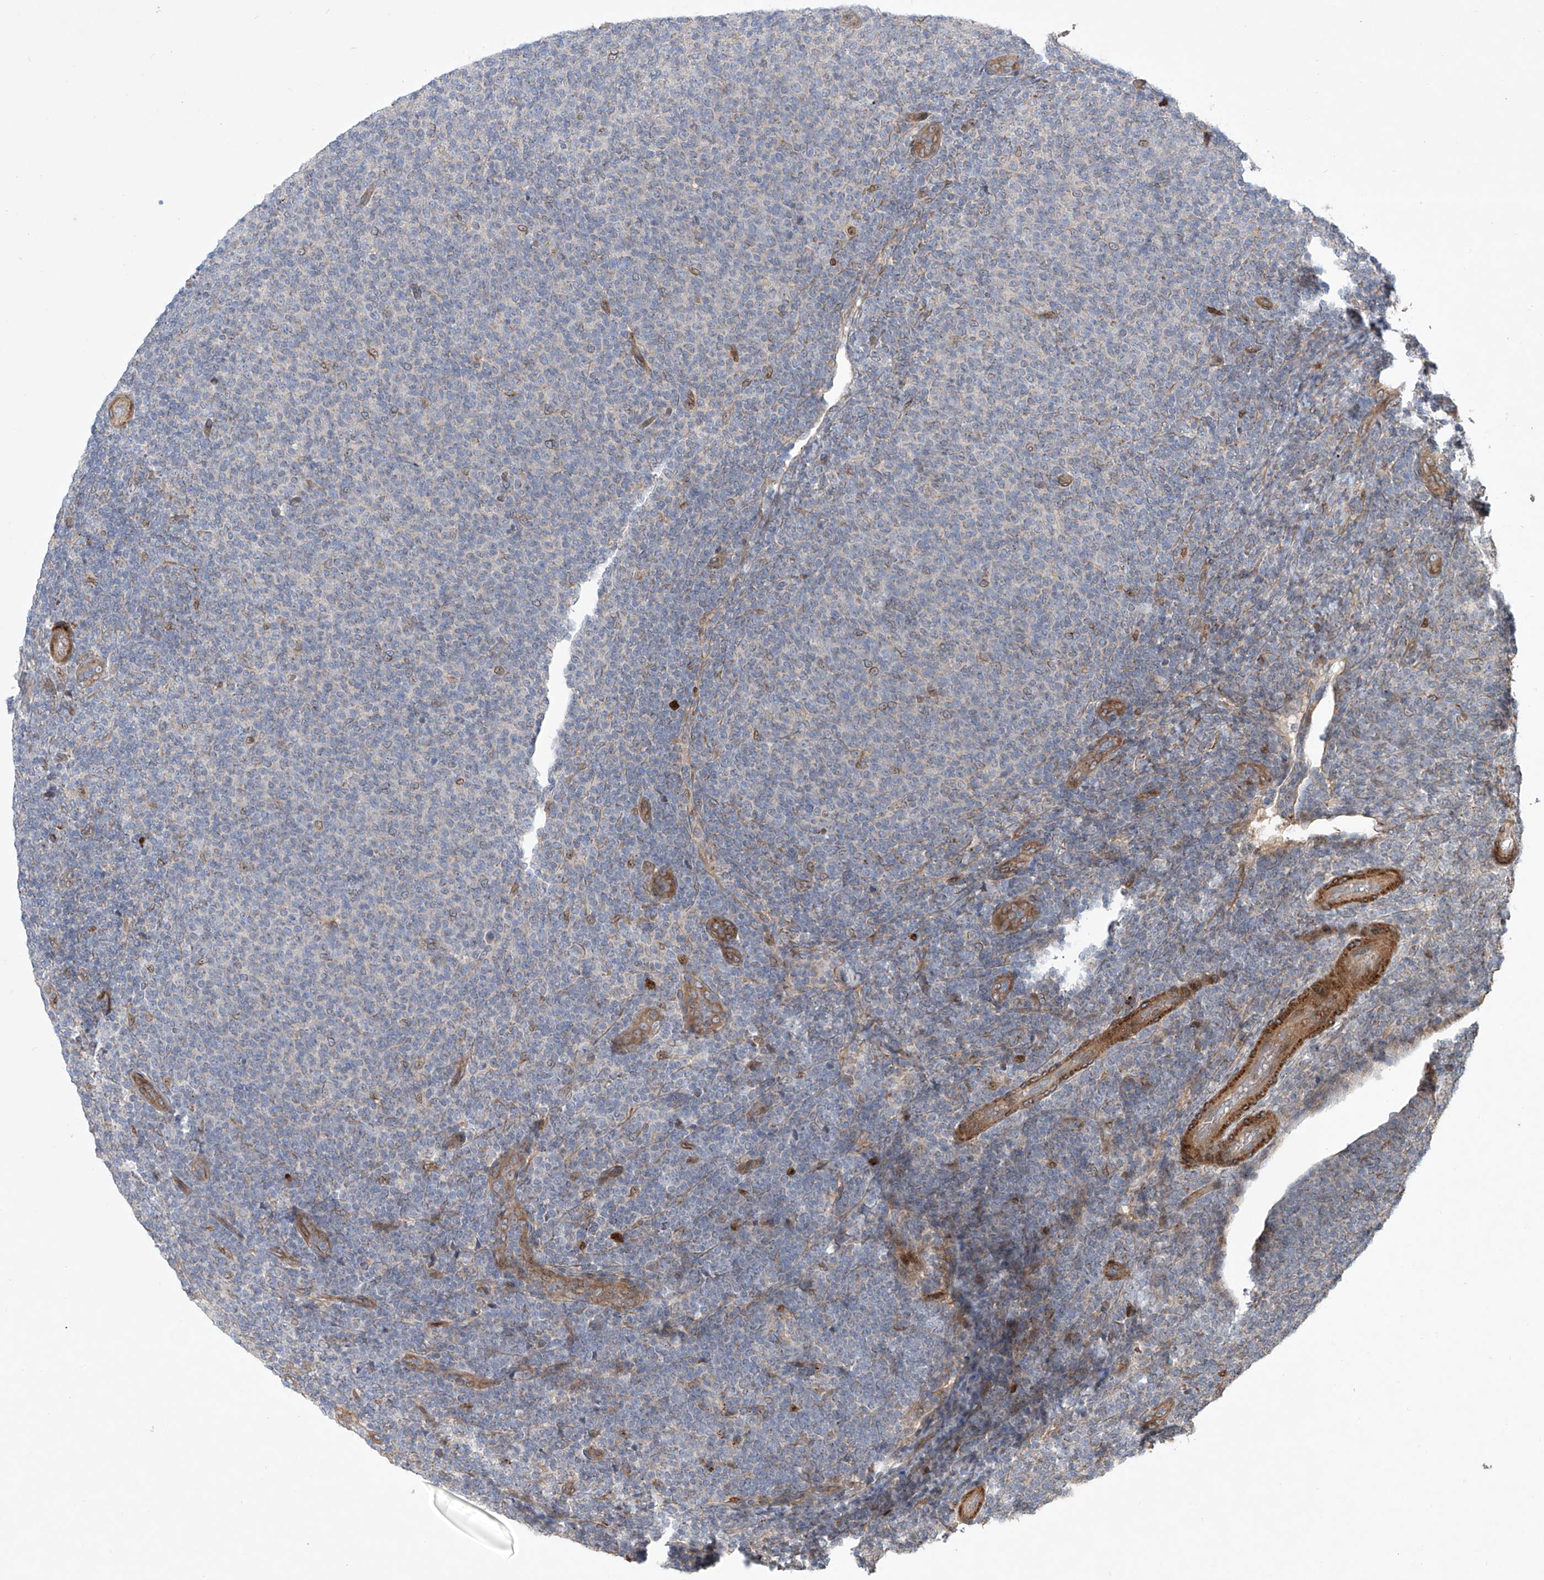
{"staining": {"intensity": "negative", "quantity": "none", "location": "none"}, "tissue": "lymphoma", "cell_type": "Tumor cells", "image_type": "cancer", "snomed": [{"axis": "morphology", "description": "Malignant lymphoma, non-Hodgkin's type, Low grade"}, {"axis": "topography", "description": "Lymph node"}], "caption": "Tumor cells show no significant staining in lymphoma.", "gene": "KLC4", "patient": {"sex": "male", "age": 66}}